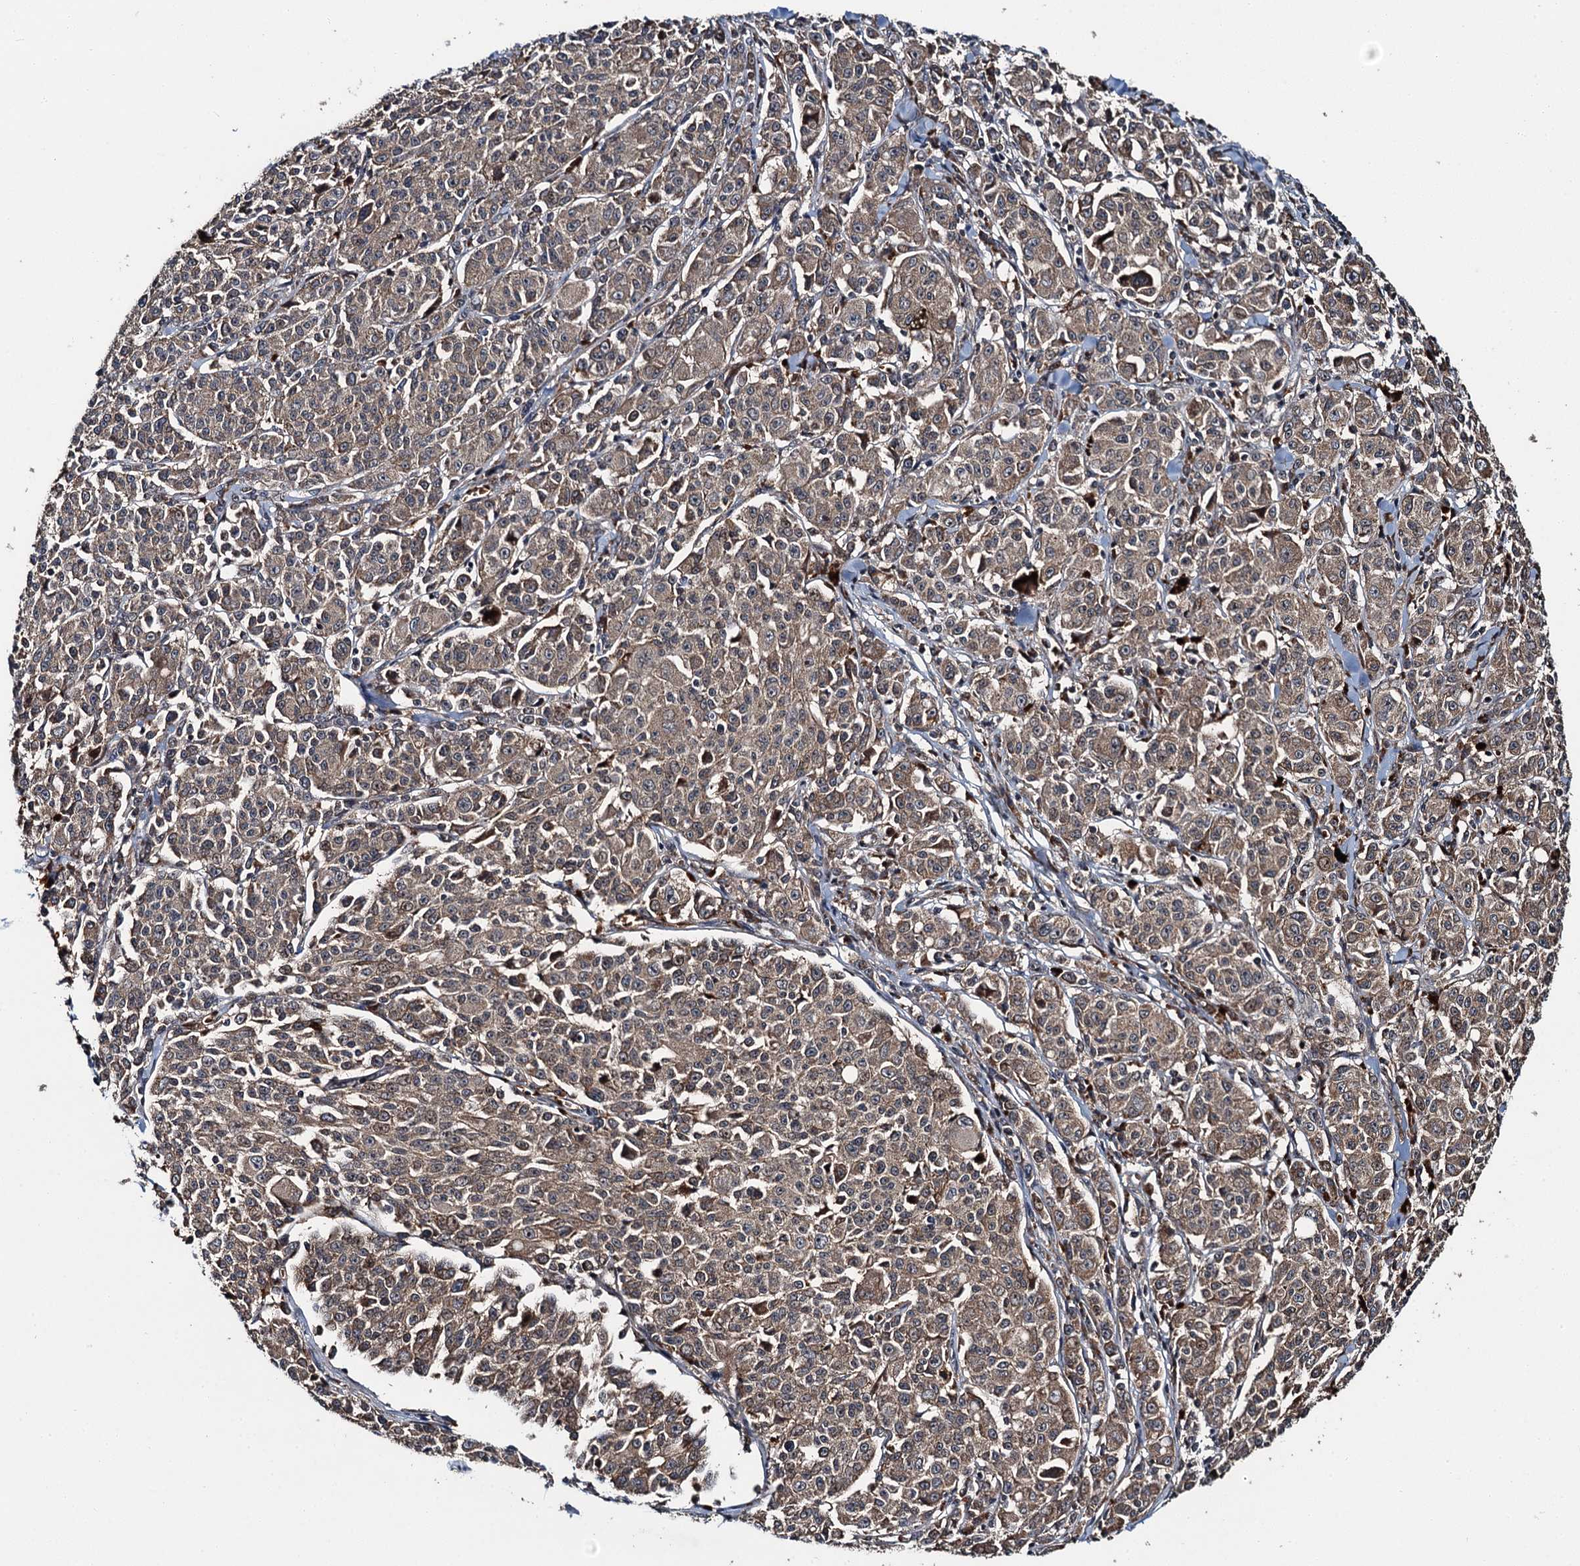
{"staining": {"intensity": "weak", "quantity": ">75%", "location": "cytoplasmic/membranous"}, "tissue": "melanoma", "cell_type": "Tumor cells", "image_type": "cancer", "snomed": [{"axis": "morphology", "description": "Malignant melanoma, NOS"}, {"axis": "topography", "description": "Skin"}], "caption": "Melanoma stained with a protein marker displays weak staining in tumor cells.", "gene": "SNX32", "patient": {"sex": "female", "age": 52}}